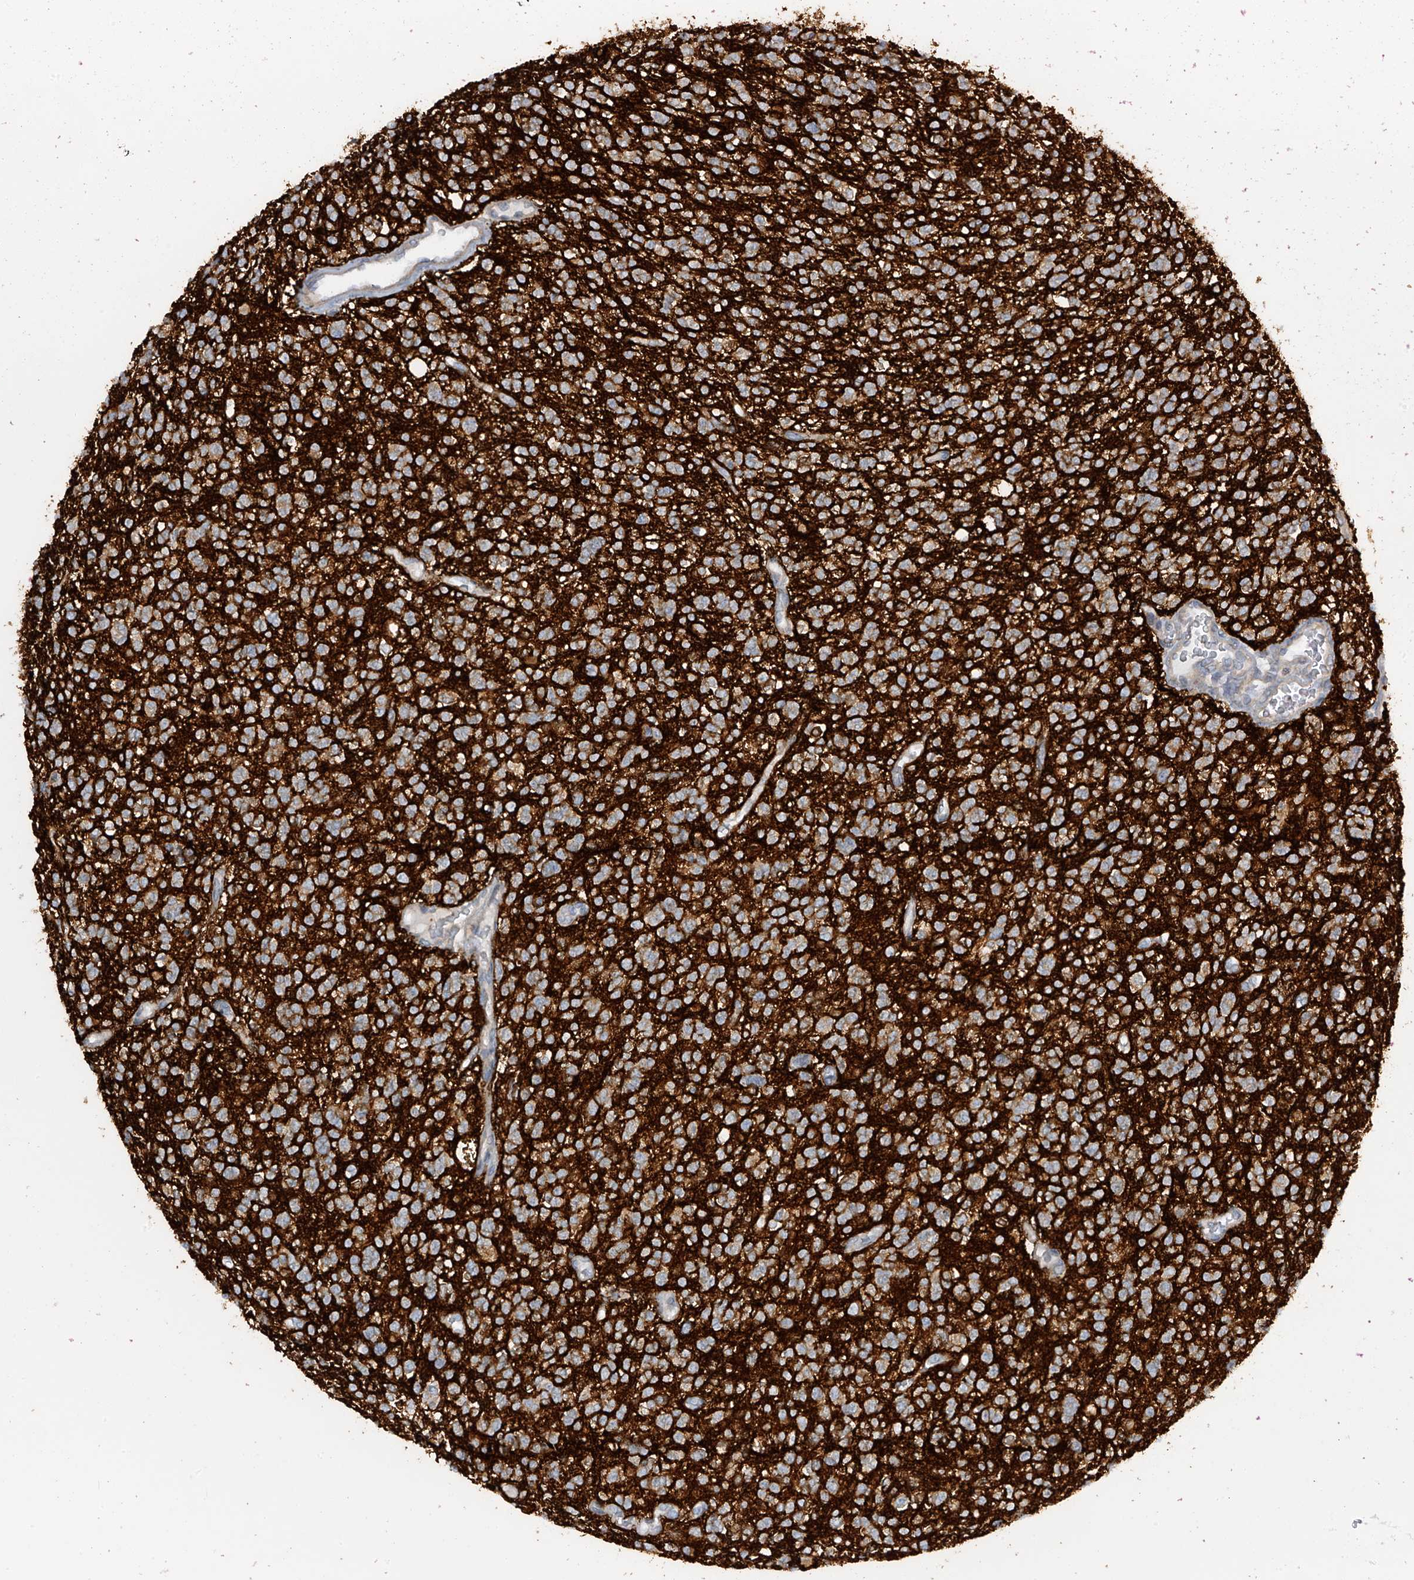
{"staining": {"intensity": "weak", "quantity": "25%-75%", "location": "cytoplasmic/membranous"}, "tissue": "glioma", "cell_type": "Tumor cells", "image_type": "cancer", "snomed": [{"axis": "morphology", "description": "Glioma, malignant, High grade"}, {"axis": "topography", "description": "Brain"}], "caption": "A brown stain highlights weak cytoplasmic/membranous expression of a protein in human glioma tumor cells. The staining was performed using DAB (3,3'-diaminobenzidine), with brown indicating positive protein expression. Nuclei are stained blue with hematoxylin.", "gene": "FSD1L", "patient": {"sex": "male", "age": 34}}